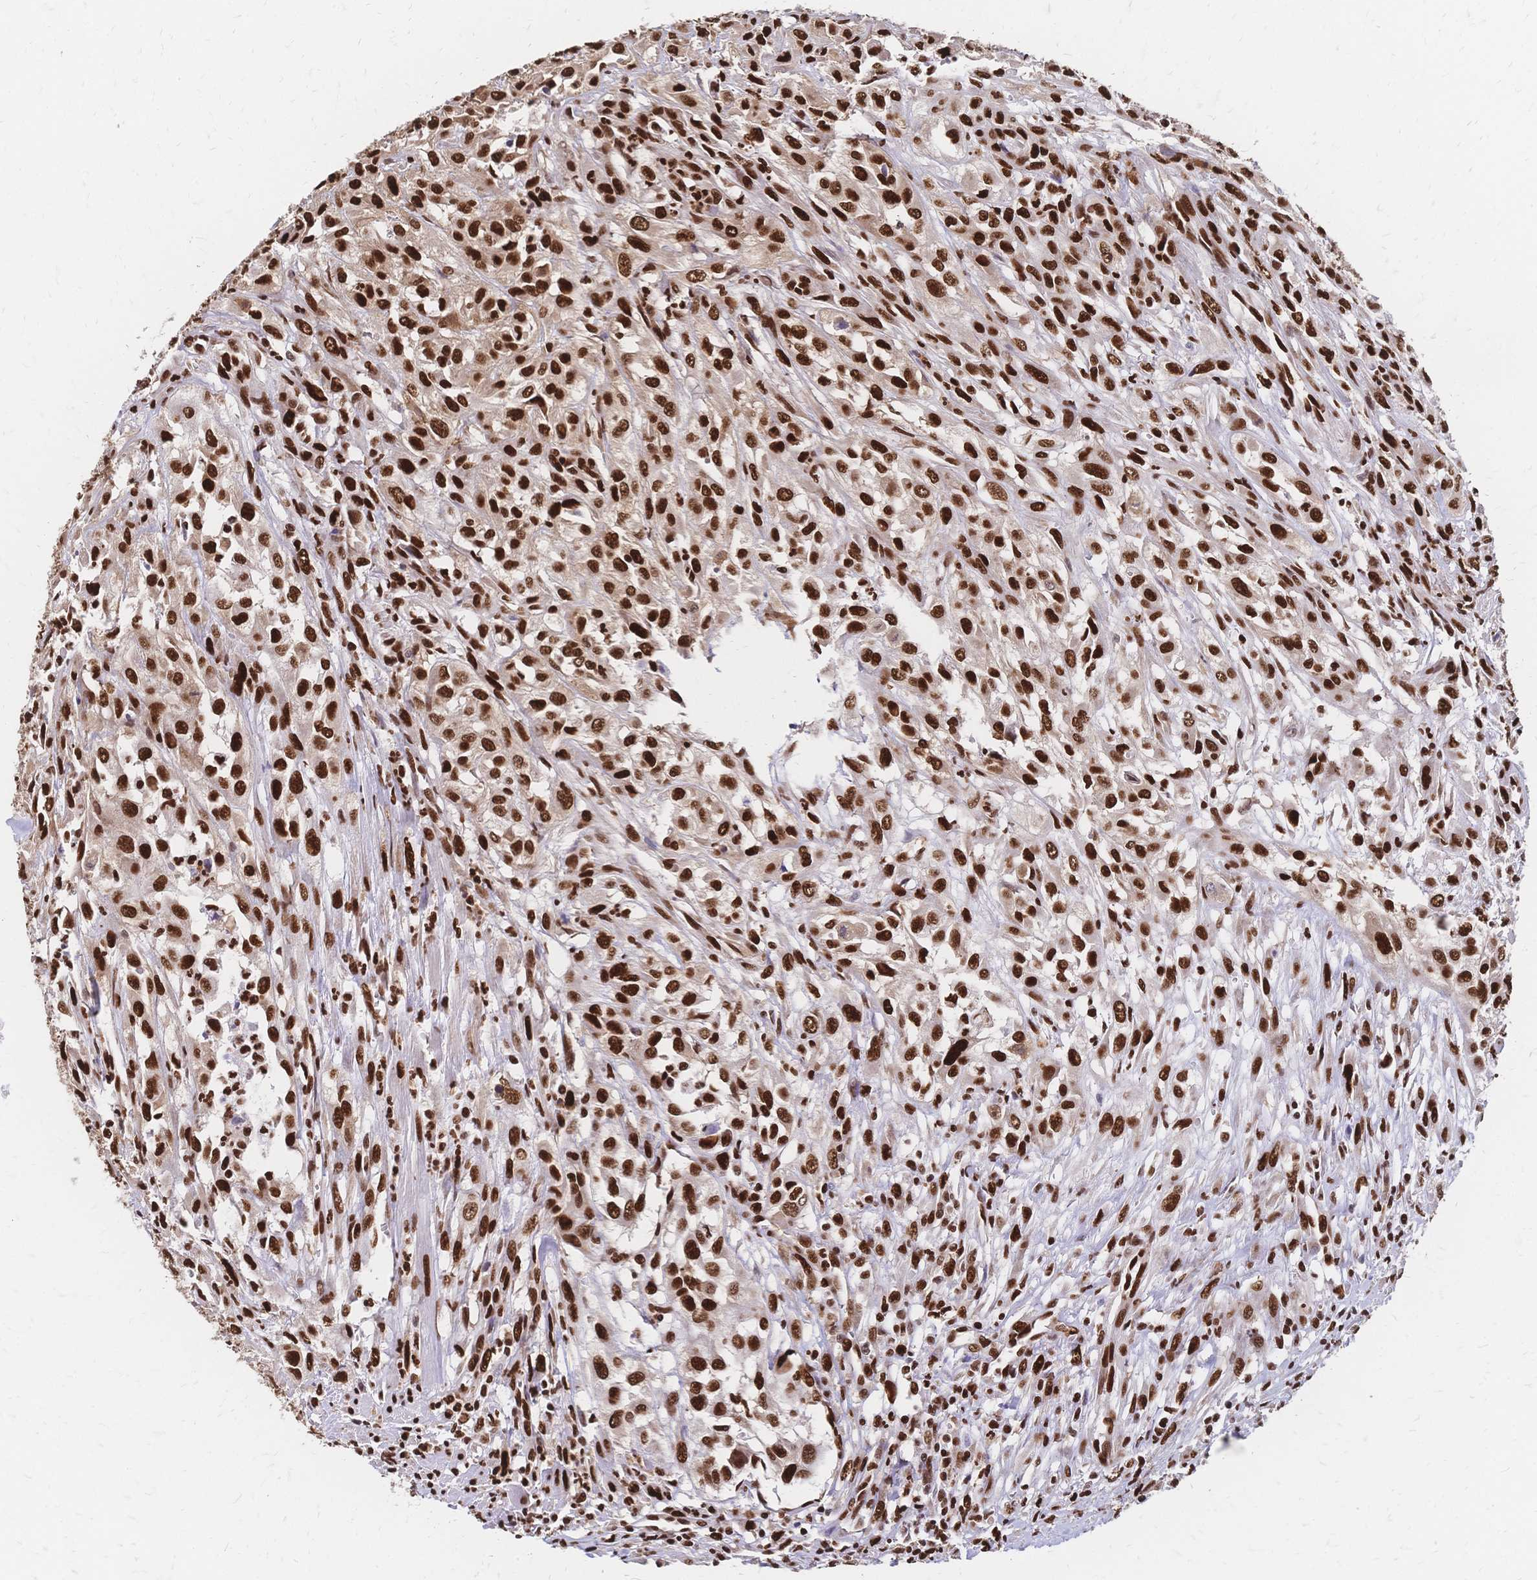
{"staining": {"intensity": "strong", "quantity": ">75%", "location": "nuclear"}, "tissue": "urothelial cancer", "cell_type": "Tumor cells", "image_type": "cancer", "snomed": [{"axis": "morphology", "description": "Urothelial carcinoma, High grade"}, {"axis": "topography", "description": "Urinary bladder"}], "caption": "Human urothelial cancer stained with a protein marker displays strong staining in tumor cells.", "gene": "HDGF", "patient": {"sex": "male", "age": 67}}